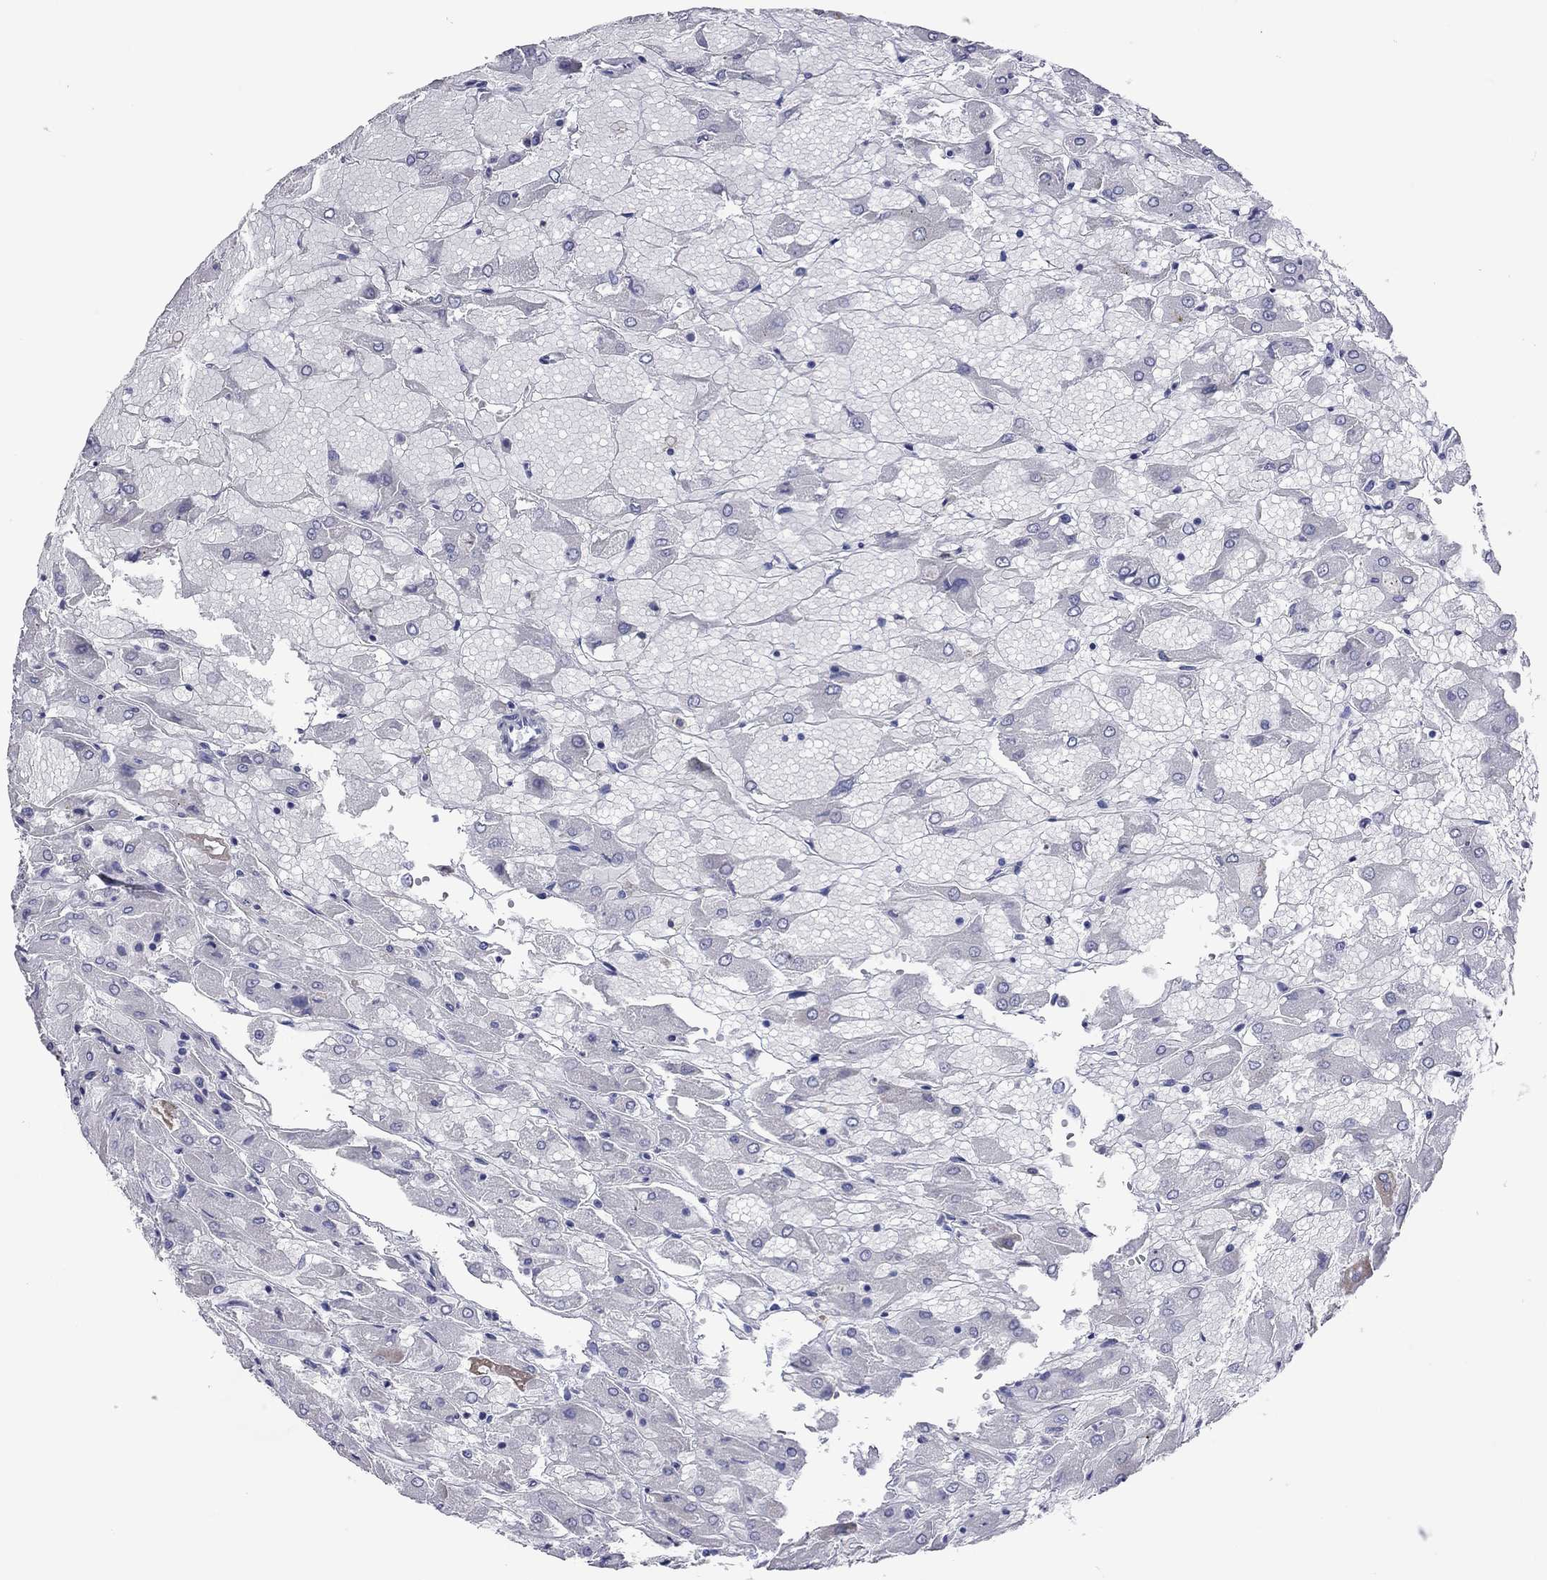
{"staining": {"intensity": "negative", "quantity": "none", "location": "none"}, "tissue": "renal cancer", "cell_type": "Tumor cells", "image_type": "cancer", "snomed": [{"axis": "morphology", "description": "Adenocarcinoma, NOS"}, {"axis": "topography", "description": "Kidney"}], "caption": "Adenocarcinoma (renal) stained for a protein using immunohistochemistry (IHC) demonstrates no expression tumor cells.", "gene": "VSIG10", "patient": {"sex": "male", "age": 72}}